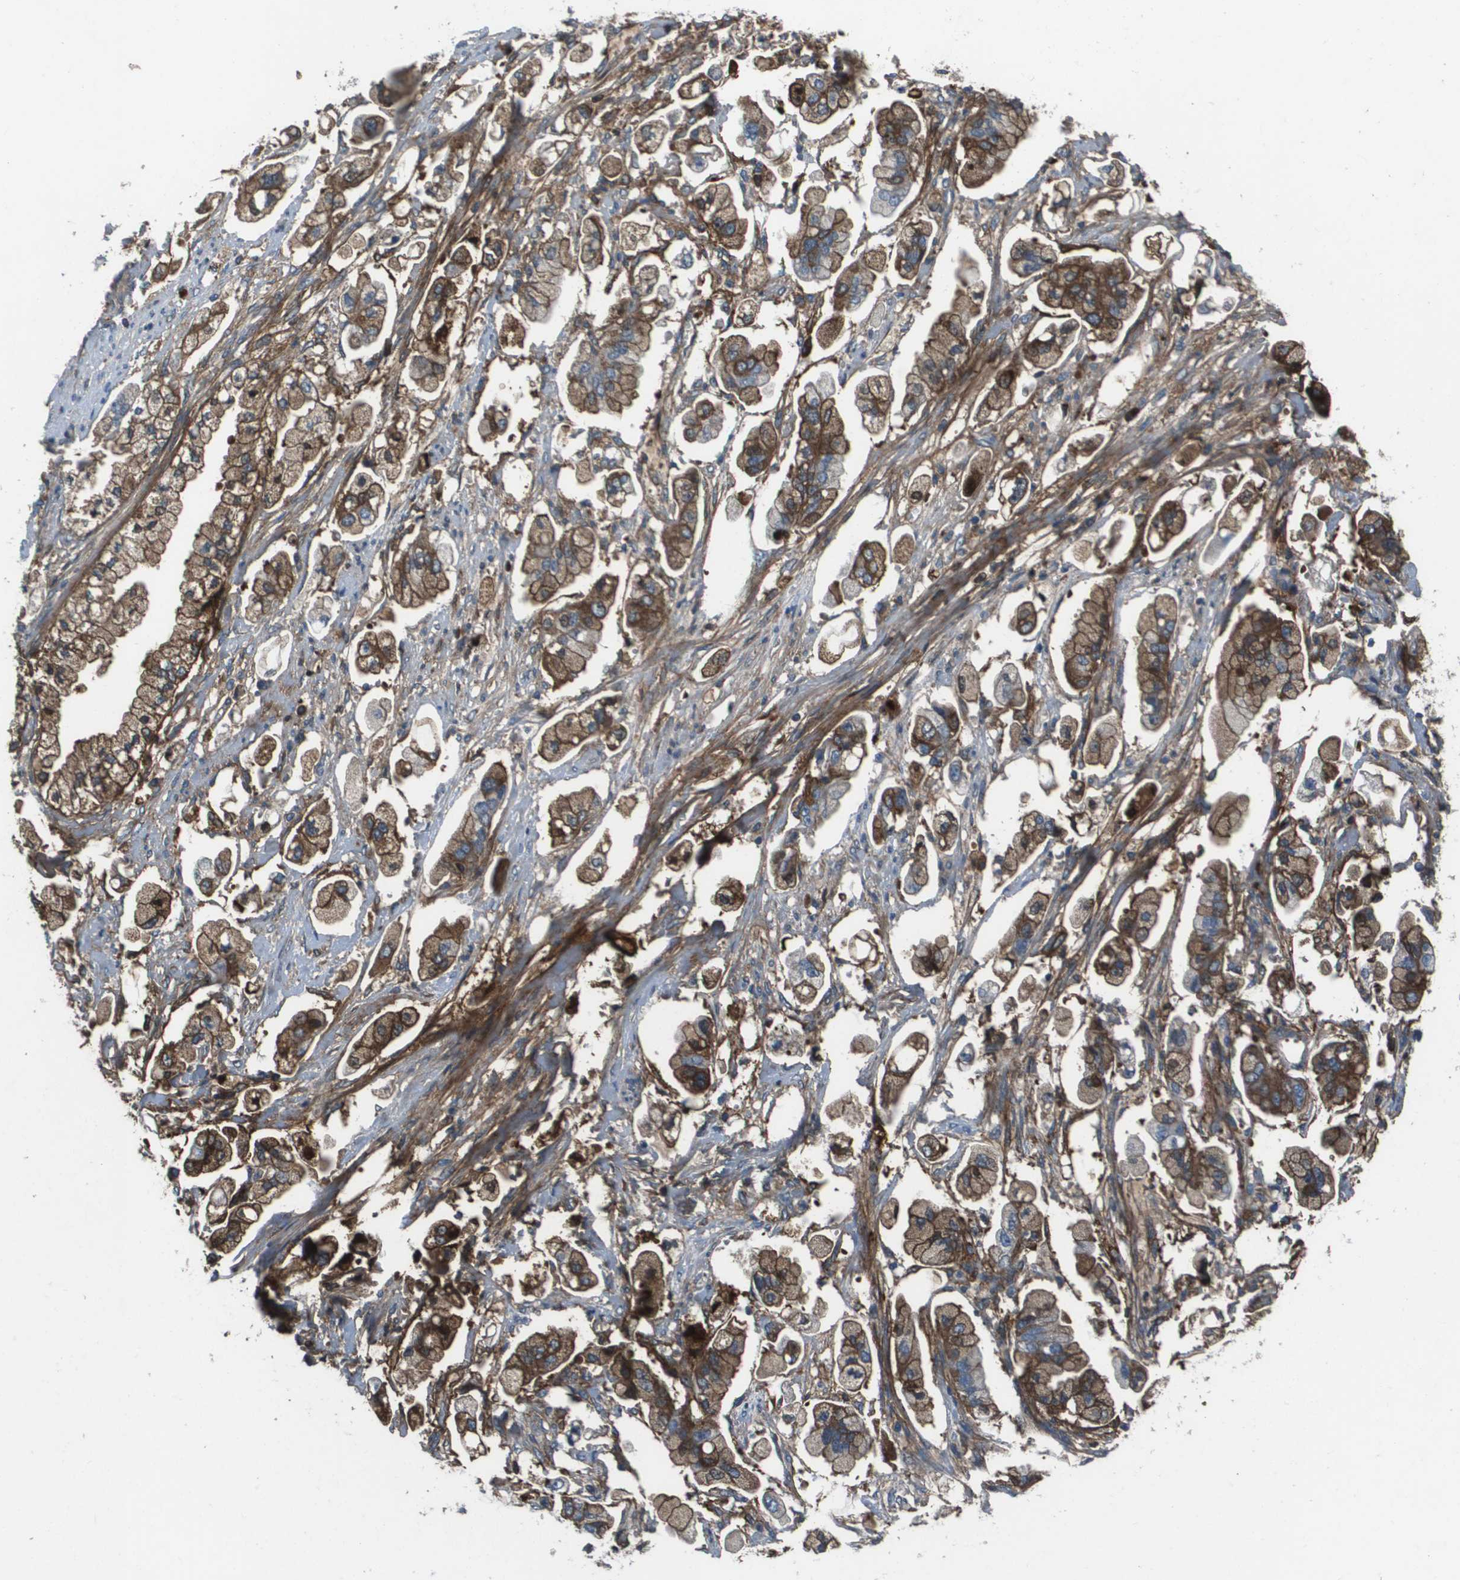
{"staining": {"intensity": "moderate", "quantity": ">75%", "location": "cytoplasmic/membranous"}, "tissue": "stomach cancer", "cell_type": "Tumor cells", "image_type": "cancer", "snomed": [{"axis": "morphology", "description": "Adenocarcinoma, NOS"}, {"axis": "topography", "description": "Stomach"}], "caption": "Adenocarcinoma (stomach) was stained to show a protein in brown. There is medium levels of moderate cytoplasmic/membranous positivity in about >75% of tumor cells. The protein of interest is shown in brown color, while the nuclei are stained blue.", "gene": "PCOLCE", "patient": {"sex": "male", "age": 62}}